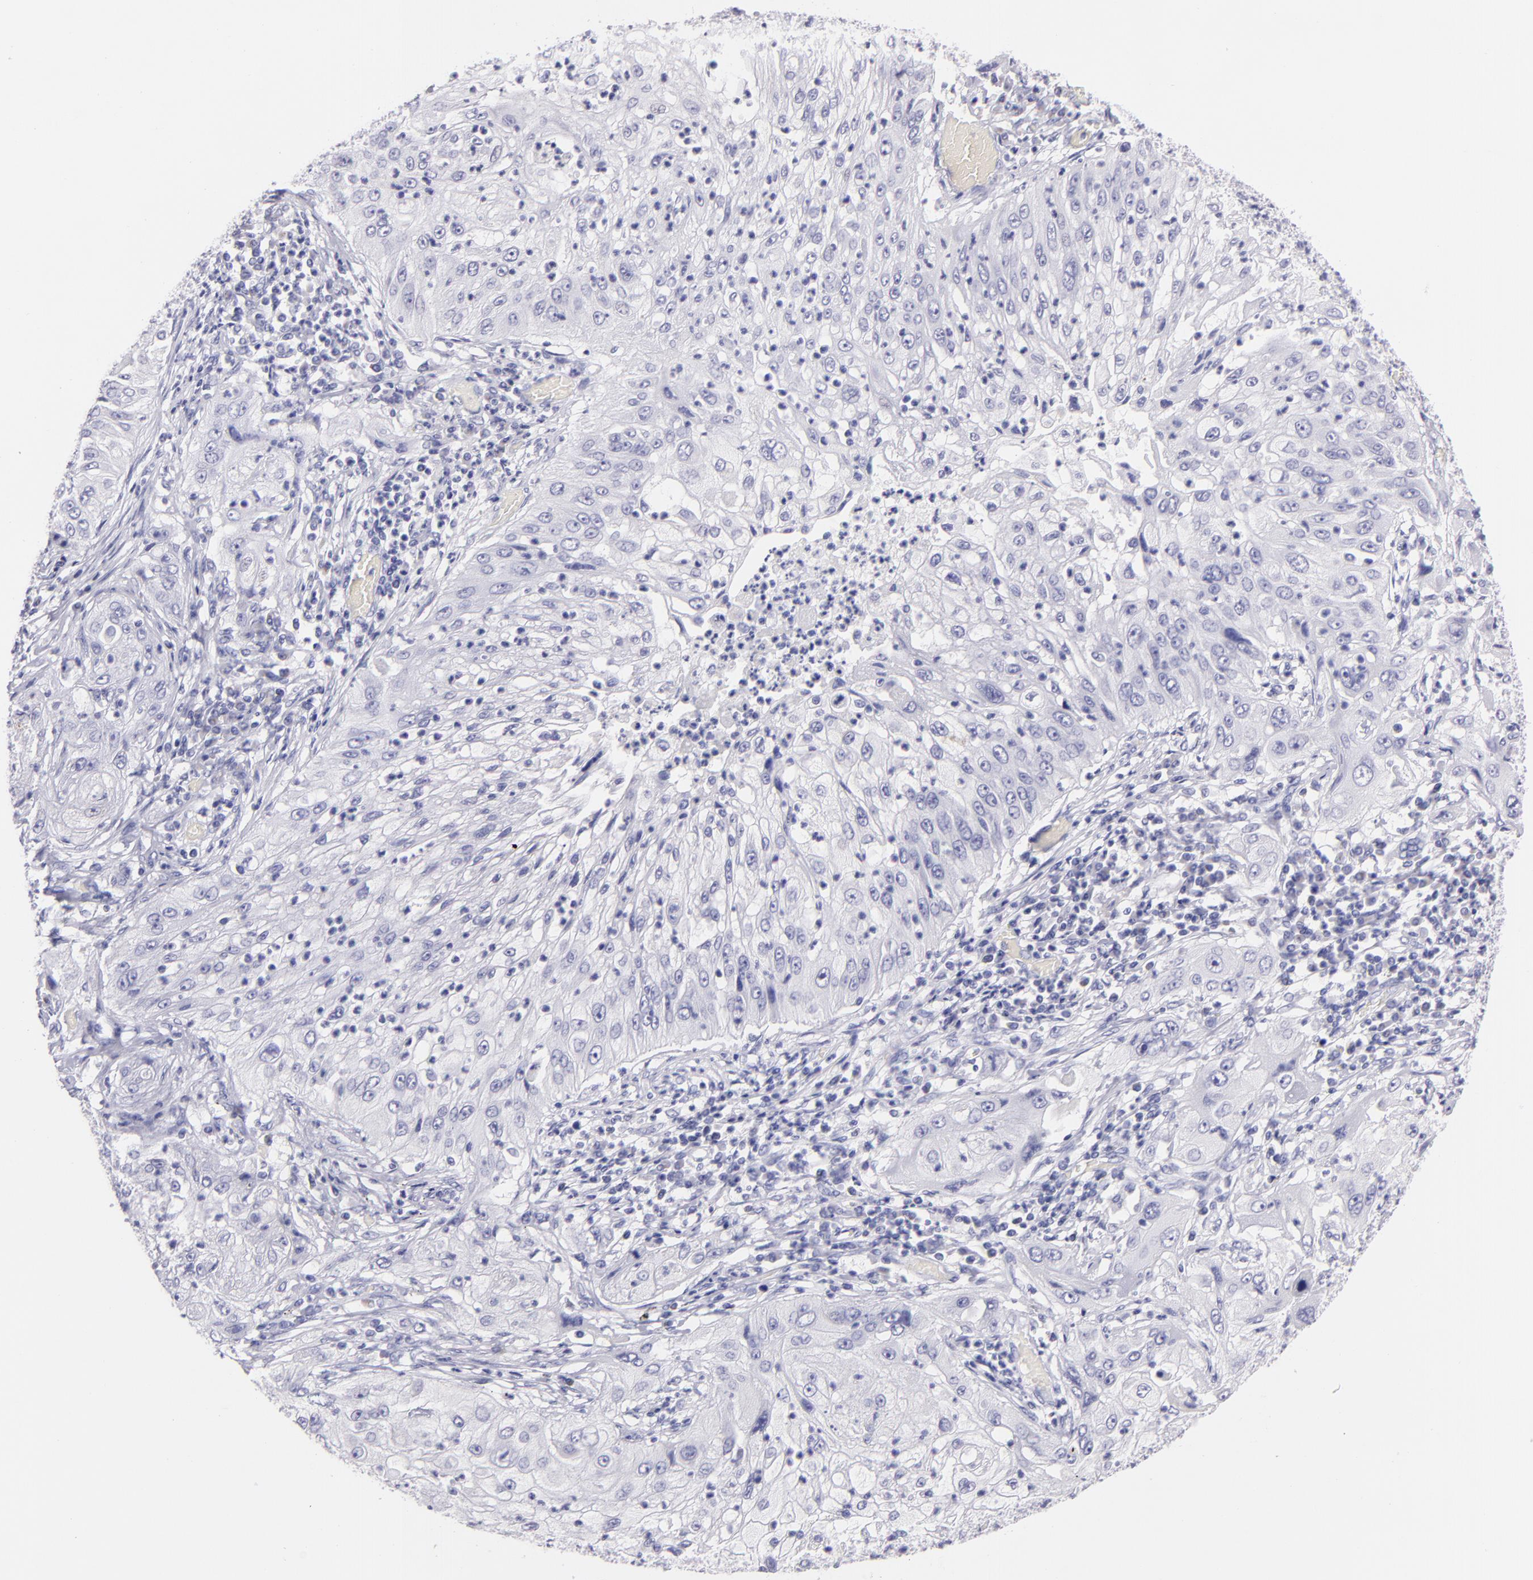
{"staining": {"intensity": "negative", "quantity": "none", "location": "none"}, "tissue": "lung cancer", "cell_type": "Tumor cells", "image_type": "cancer", "snomed": [{"axis": "morphology", "description": "Inflammation, NOS"}, {"axis": "morphology", "description": "Squamous cell carcinoma, NOS"}, {"axis": "topography", "description": "Lymph node"}, {"axis": "topography", "description": "Soft tissue"}, {"axis": "topography", "description": "Lung"}], "caption": "DAB (3,3'-diaminobenzidine) immunohistochemical staining of human lung cancer (squamous cell carcinoma) exhibits no significant staining in tumor cells. The staining was performed using DAB to visualize the protein expression in brown, while the nuclei were stained in blue with hematoxylin (Magnification: 20x).", "gene": "MUC5AC", "patient": {"sex": "male", "age": 66}}